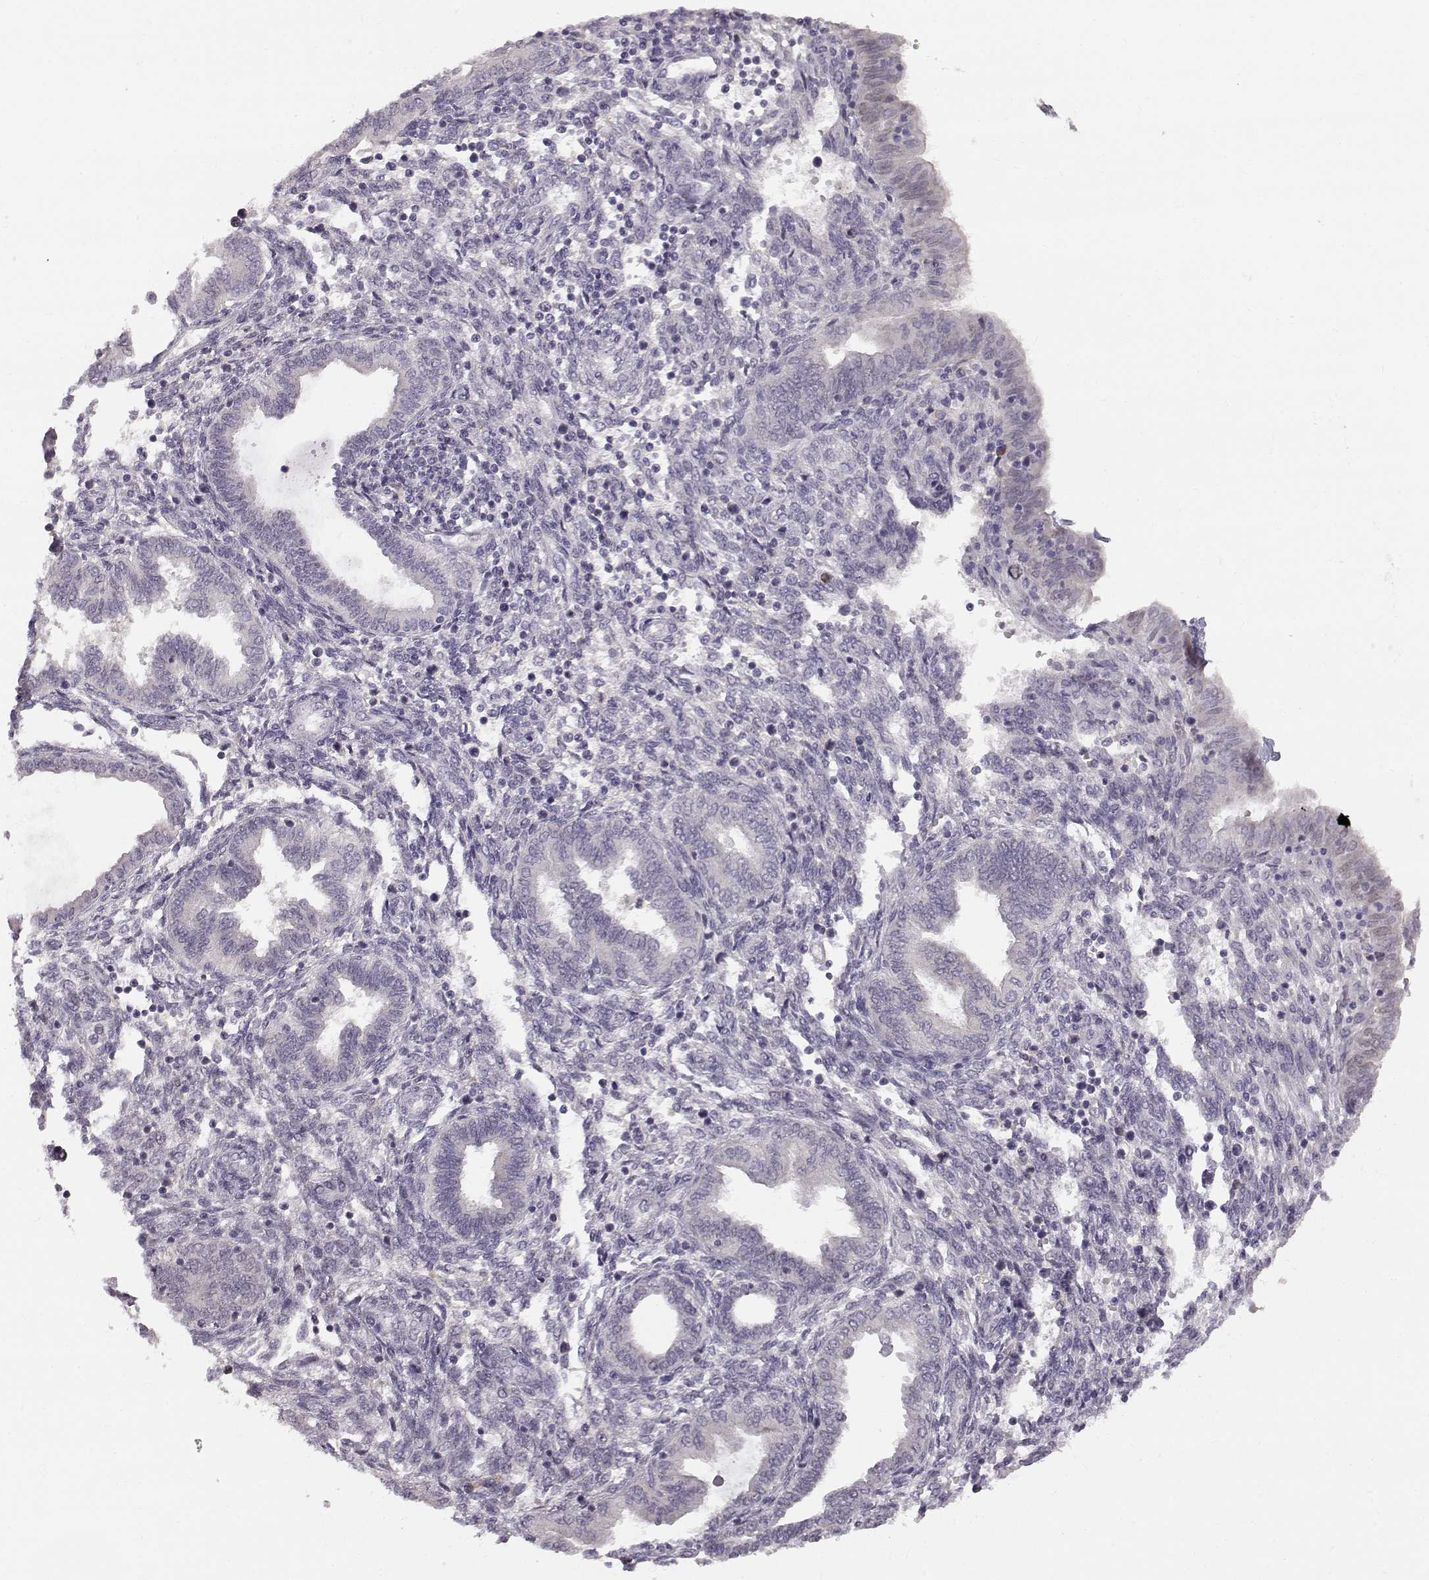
{"staining": {"intensity": "negative", "quantity": "none", "location": "none"}, "tissue": "endometrium", "cell_type": "Cells in endometrial stroma", "image_type": "normal", "snomed": [{"axis": "morphology", "description": "Normal tissue, NOS"}, {"axis": "topography", "description": "Endometrium"}], "caption": "The IHC histopathology image has no significant expression in cells in endometrial stroma of endometrium. Brightfield microscopy of immunohistochemistry stained with DAB (brown) and hematoxylin (blue), captured at high magnification.", "gene": "ACSL6", "patient": {"sex": "female", "age": 42}}